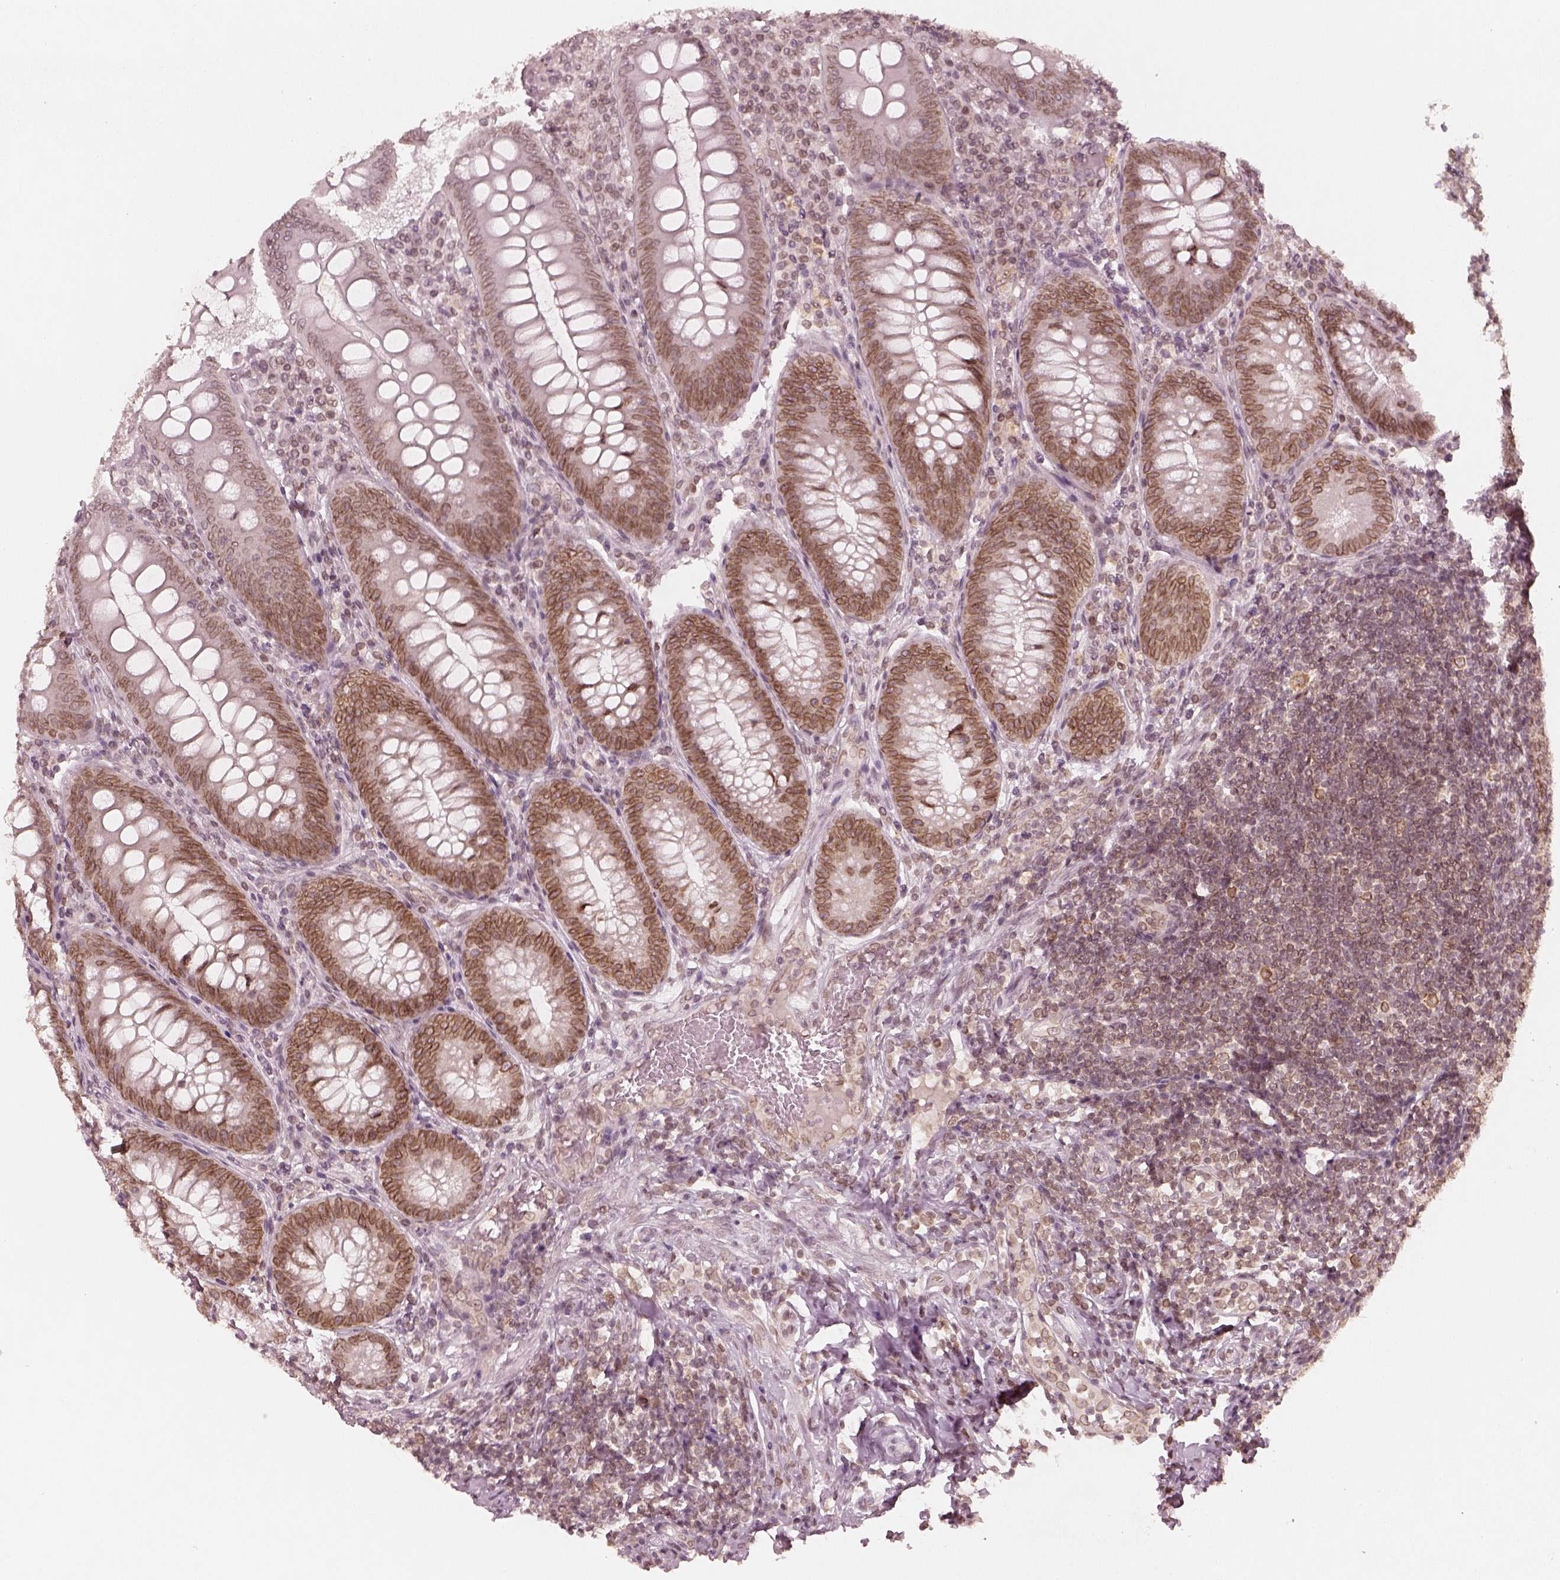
{"staining": {"intensity": "moderate", "quantity": ">75%", "location": "cytoplasmic/membranous,nuclear"}, "tissue": "appendix", "cell_type": "Glandular cells", "image_type": "normal", "snomed": [{"axis": "morphology", "description": "Normal tissue, NOS"}, {"axis": "morphology", "description": "Inflammation, NOS"}, {"axis": "topography", "description": "Appendix"}], "caption": "Brown immunohistochemical staining in unremarkable human appendix shows moderate cytoplasmic/membranous,nuclear expression in approximately >75% of glandular cells. (DAB (3,3'-diaminobenzidine) IHC with brightfield microscopy, high magnification).", "gene": "DCAF12", "patient": {"sex": "male", "age": 16}}